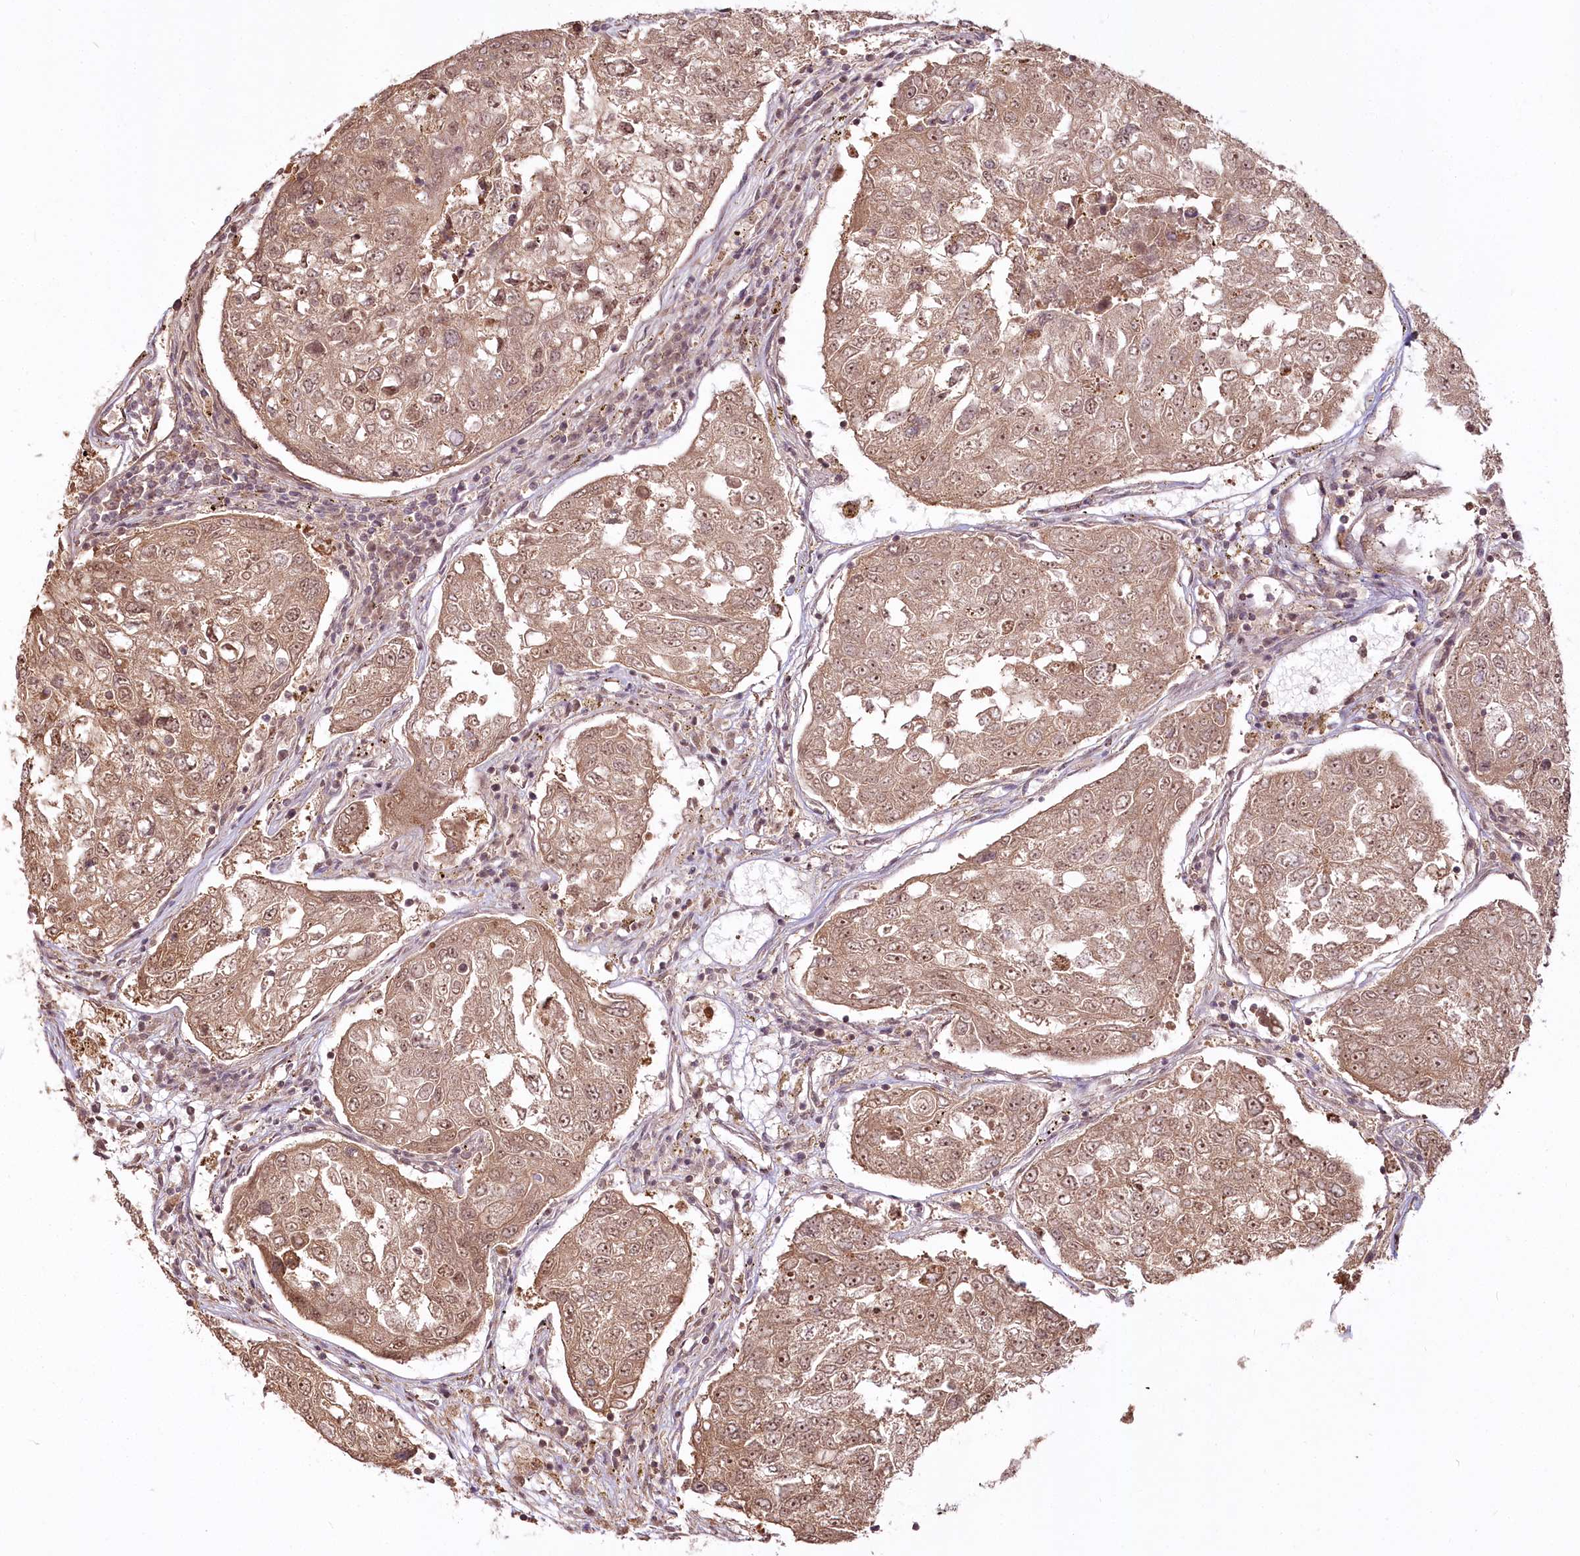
{"staining": {"intensity": "moderate", "quantity": ">75%", "location": "cytoplasmic/membranous,nuclear"}, "tissue": "urothelial cancer", "cell_type": "Tumor cells", "image_type": "cancer", "snomed": [{"axis": "morphology", "description": "Urothelial carcinoma, High grade"}, {"axis": "topography", "description": "Lymph node"}, {"axis": "topography", "description": "Urinary bladder"}], "caption": "The histopathology image displays immunohistochemical staining of urothelial carcinoma (high-grade). There is moderate cytoplasmic/membranous and nuclear positivity is present in about >75% of tumor cells.", "gene": "R3HDM2", "patient": {"sex": "male", "age": 51}}